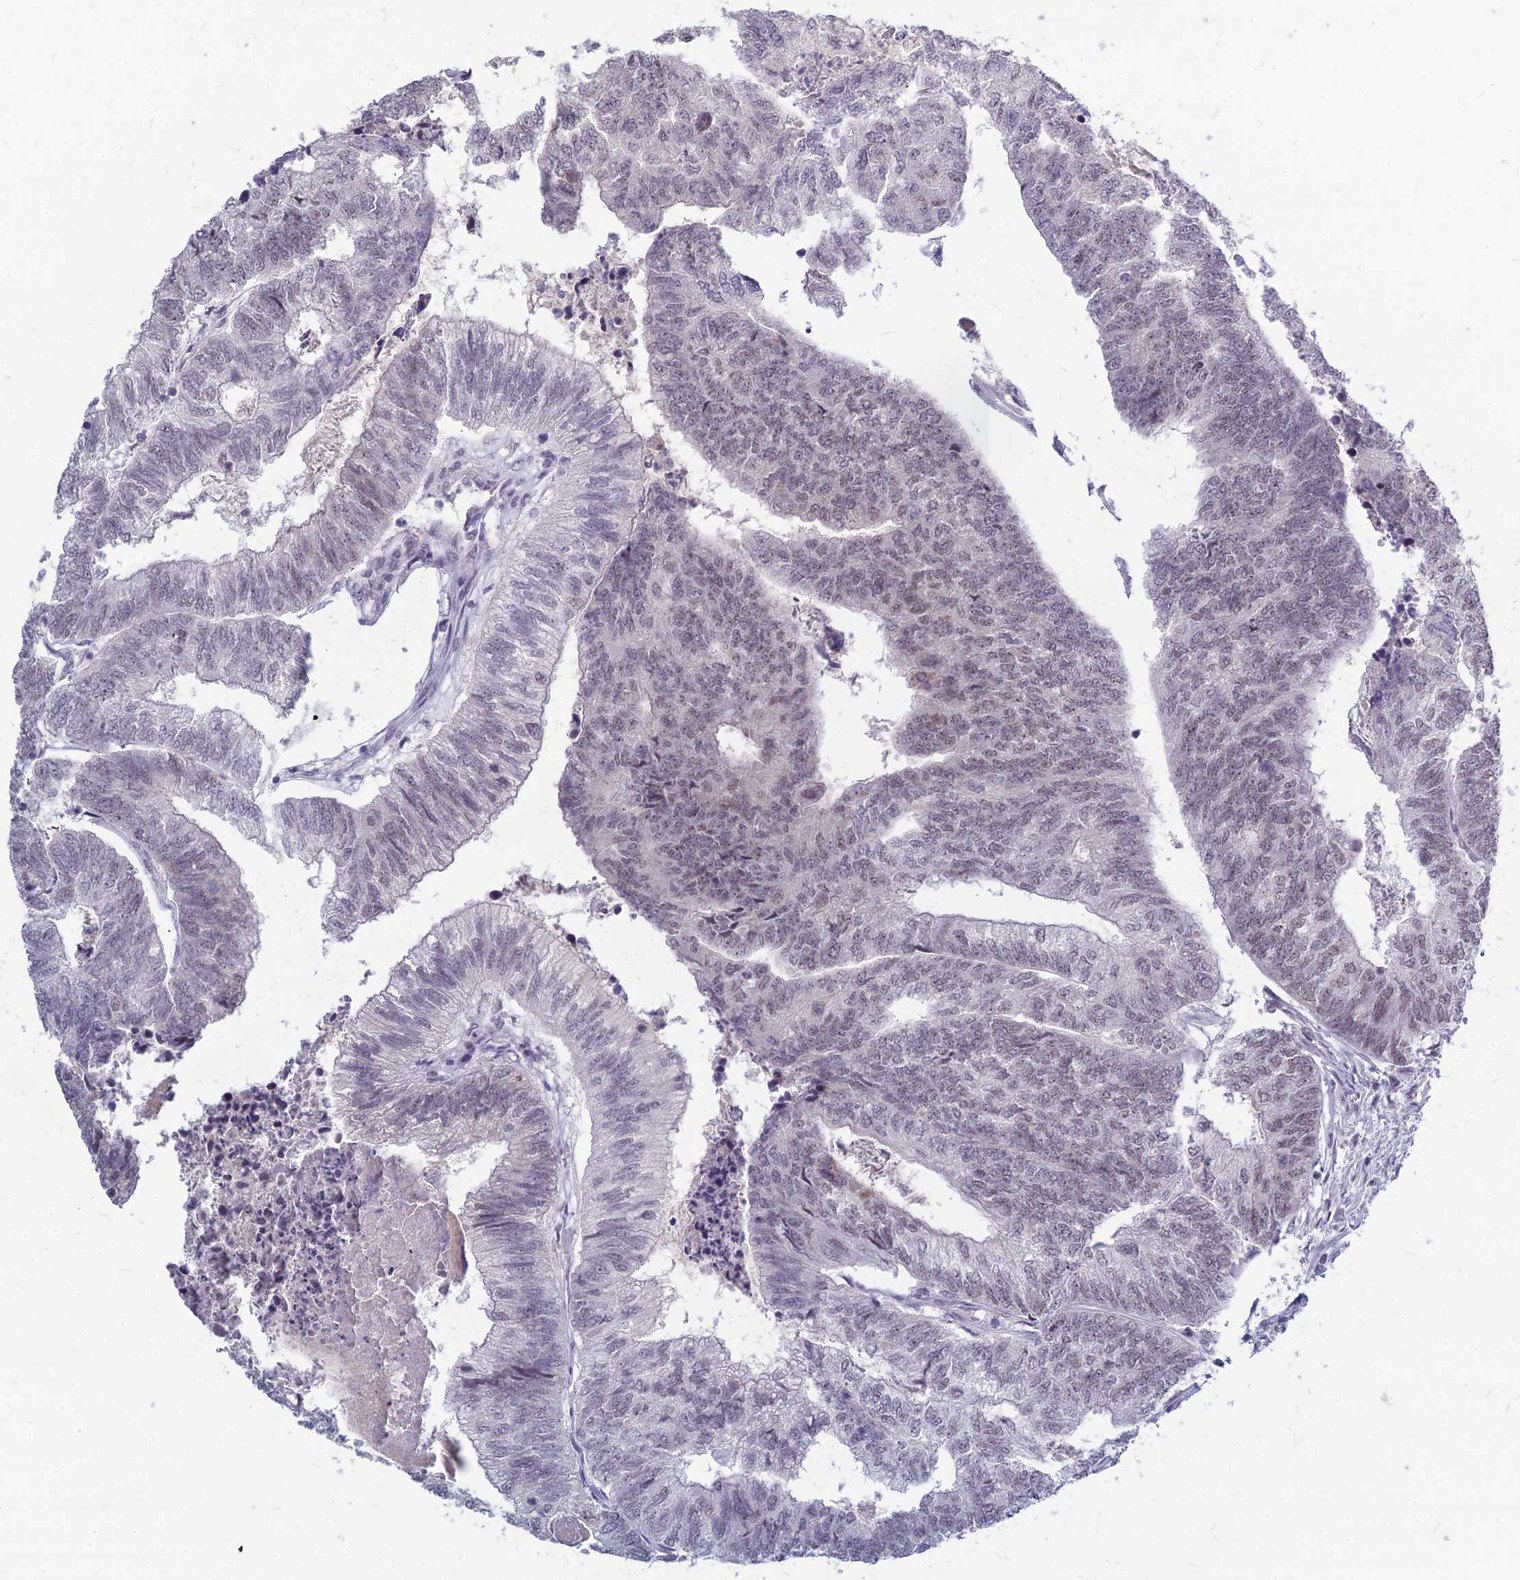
{"staining": {"intensity": "weak", "quantity": "<25%", "location": "nuclear"}, "tissue": "colorectal cancer", "cell_type": "Tumor cells", "image_type": "cancer", "snomed": [{"axis": "morphology", "description": "Adenocarcinoma, NOS"}, {"axis": "topography", "description": "Colon"}], "caption": "Photomicrograph shows no significant protein staining in tumor cells of colorectal cancer.", "gene": "KAT7", "patient": {"sex": "female", "age": 67}}